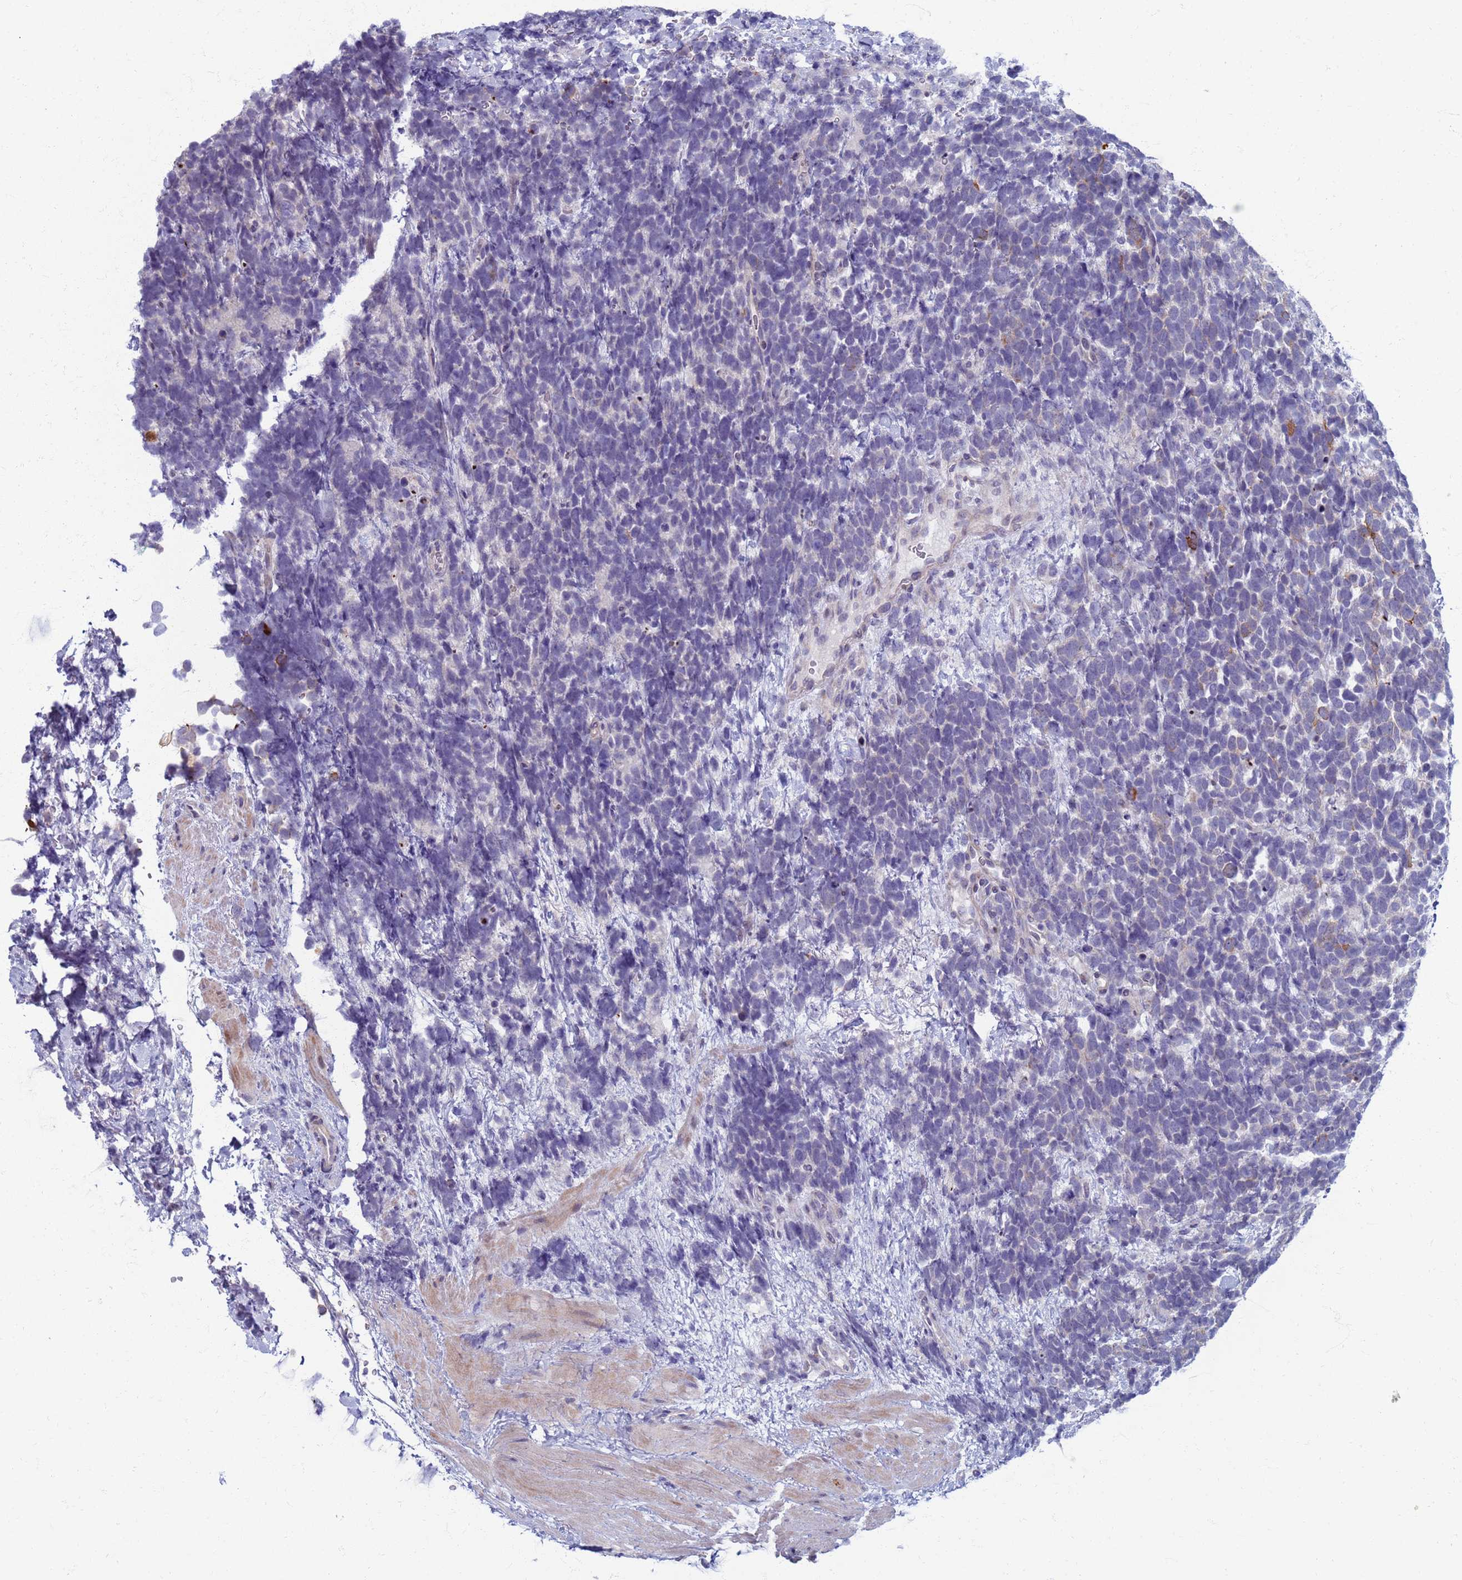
{"staining": {"intensity": "weak", "quantity": "<25%", "location": "cytoplasmic/membranous"}, "tissue": "urothelial cancer", "cell_type": "Tumor cells", "image_type": "cancer", "snomed": [{"axis": "morphology", "description": "Urothelial carcinoma, High grade"}, {"axis": "topography", "description": "Urinary bladder"}], "caption": "IHC micrograph of urothelial cancer stained for a protein (brown), which displays no staining in tumor cells. (DAB (3,3'-diaminobenzidine) immunohistochemistry with hematoxylin counter stain).", "gene": "CLCA2", "patient": {"sex": "female", "age": 82}}